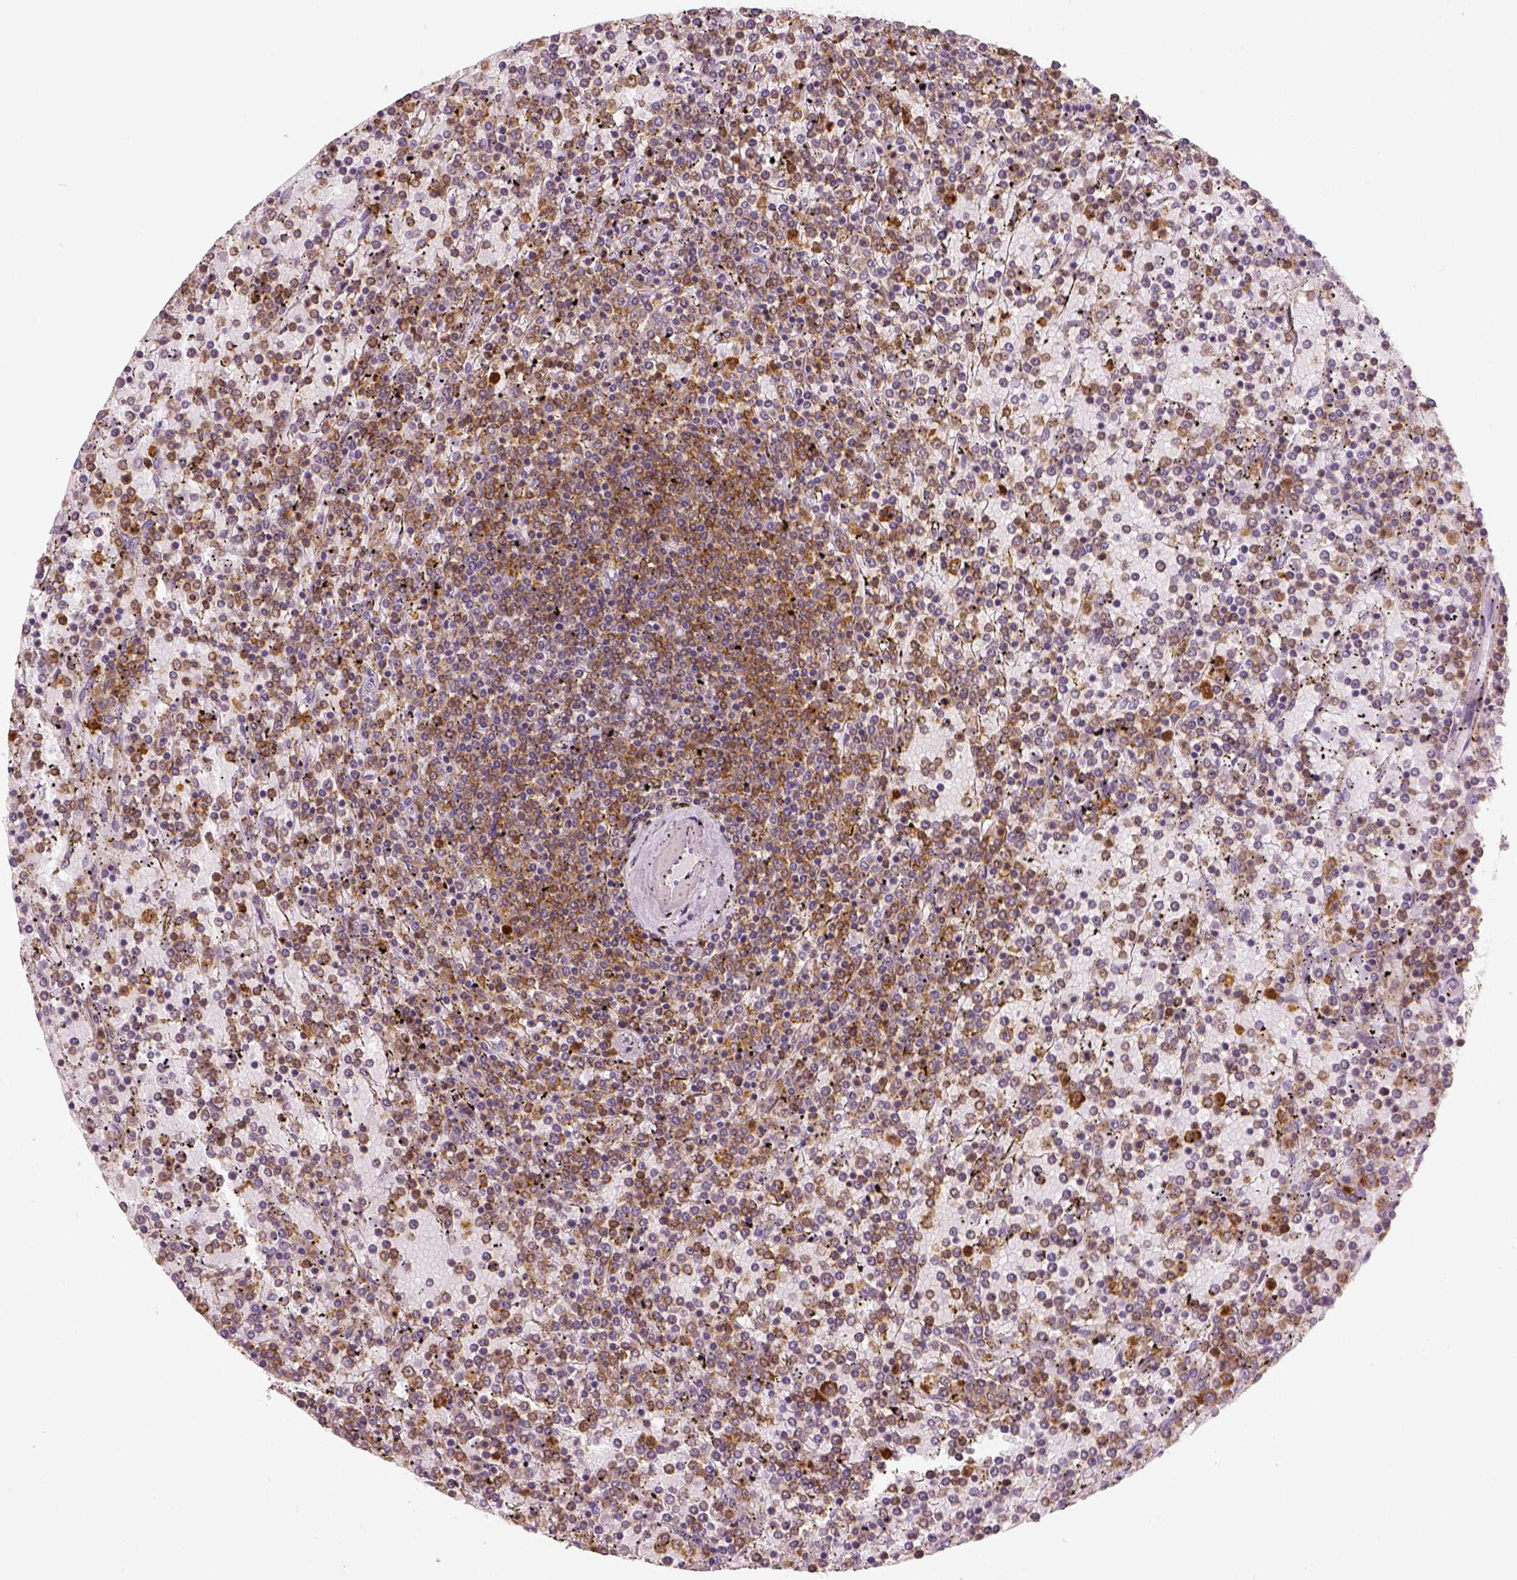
{"staining": {"intensity": "moderate", "quantity": ">75%", "location": "cytoplasmic/membranous"}, "tissue": "lymphoma", "cell_type": "Tumor cells", "image_type": "cancer", "snomed": [{"axis": "morphology", "description": "Malignant lymphoma, non-Hodgkin's type, Low grade"}, {"axis": "topography", "description": "Spleen"}], "caption": "Low-grade malignant lymphoma, non-Hodgkin's type stained with a protein marker displays moderate staining in tumor cells.", "gene": "PGAM5", "patient": {"sex": "female", "age": 77}}